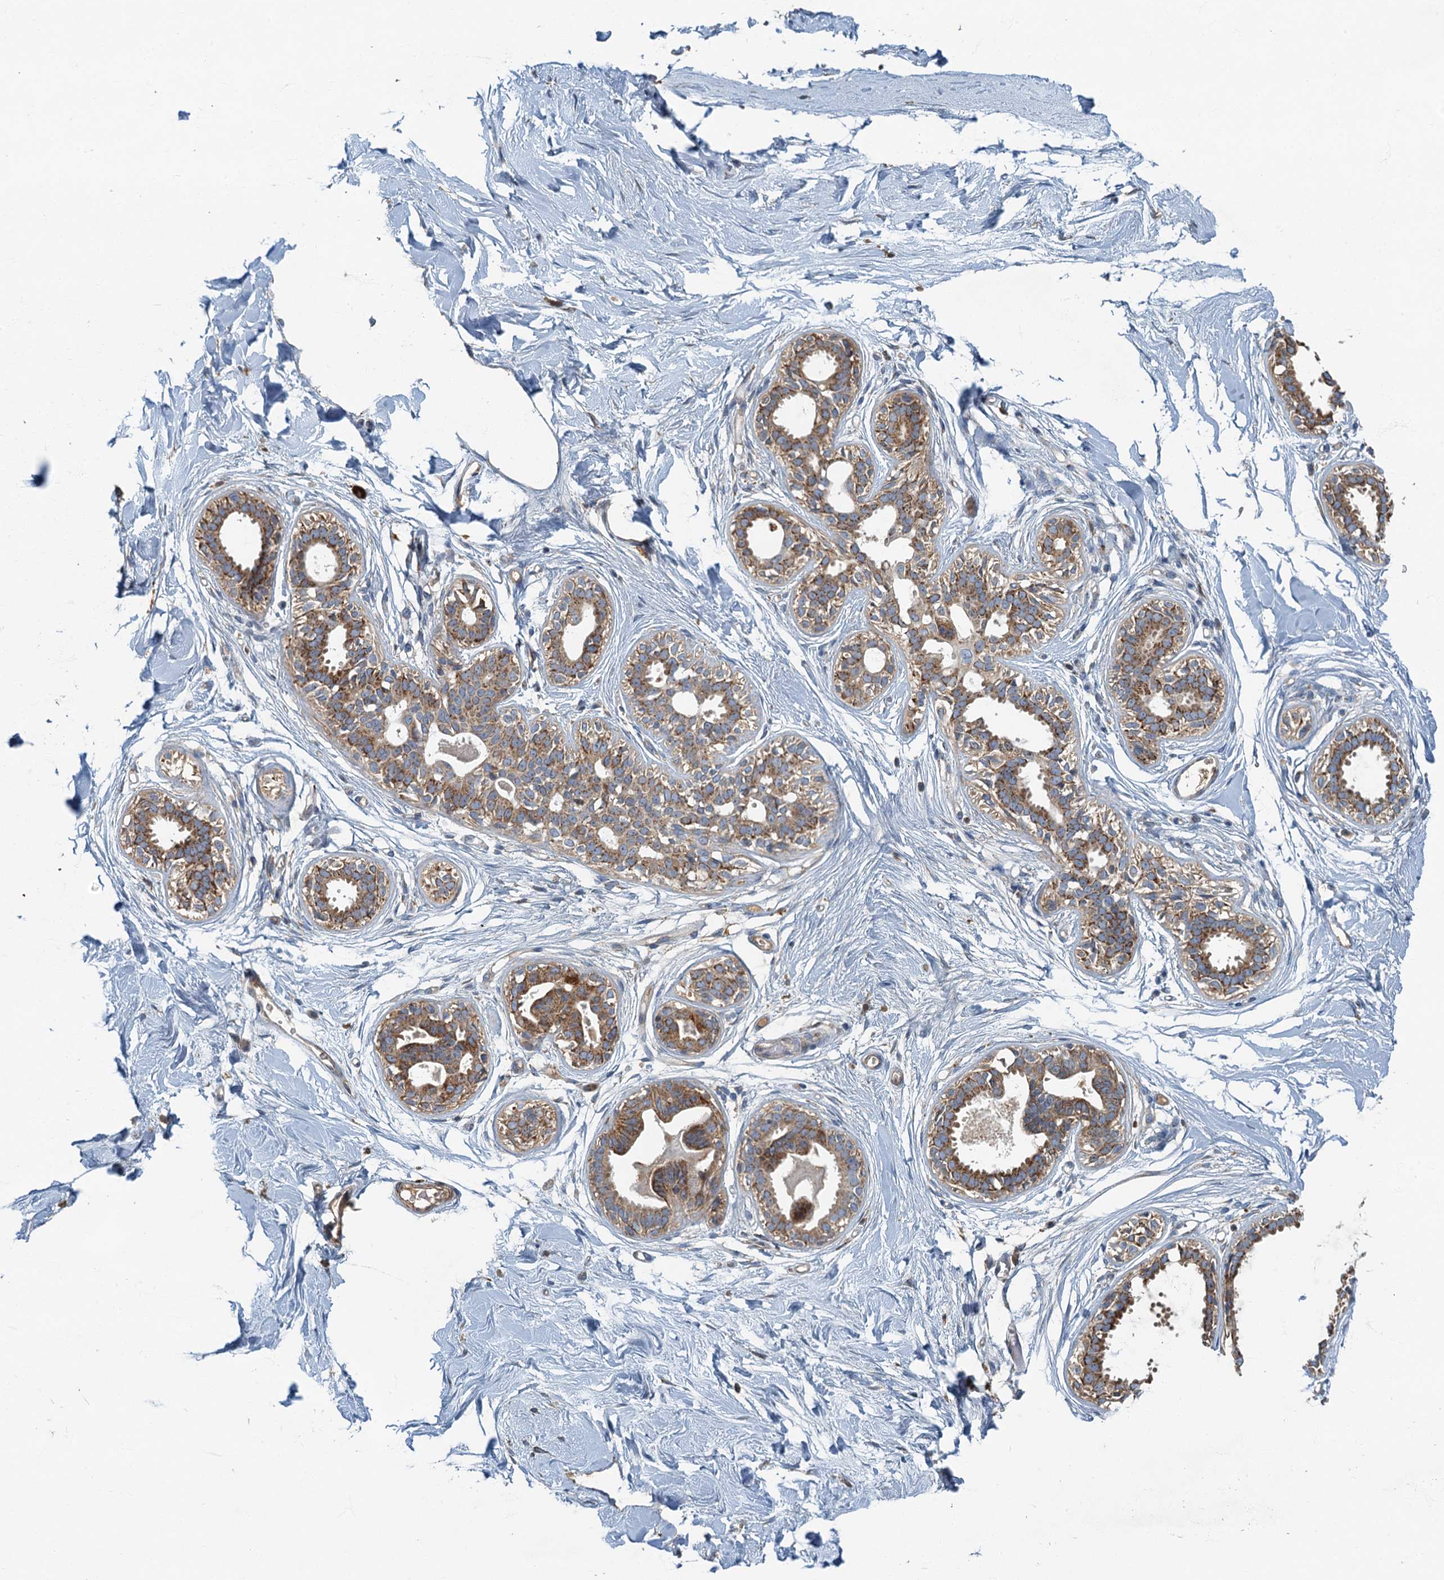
{"staining": {"intensity": "negative", "quantity": "none", "location": "none"}, "tissue": "breast", "cell_type": "Adipocytes", "image_type": "normal", "snomed": [{"axis": "morphology", "description": "Normal tissue, NOS"}, {"axis": "topography", "description": "Breast"}], "caption": "The image demonstrates no significant positivity in adipocytes of breast.", "gene": "SPDYC", "patient": {"sex": "female", "age": 45}}